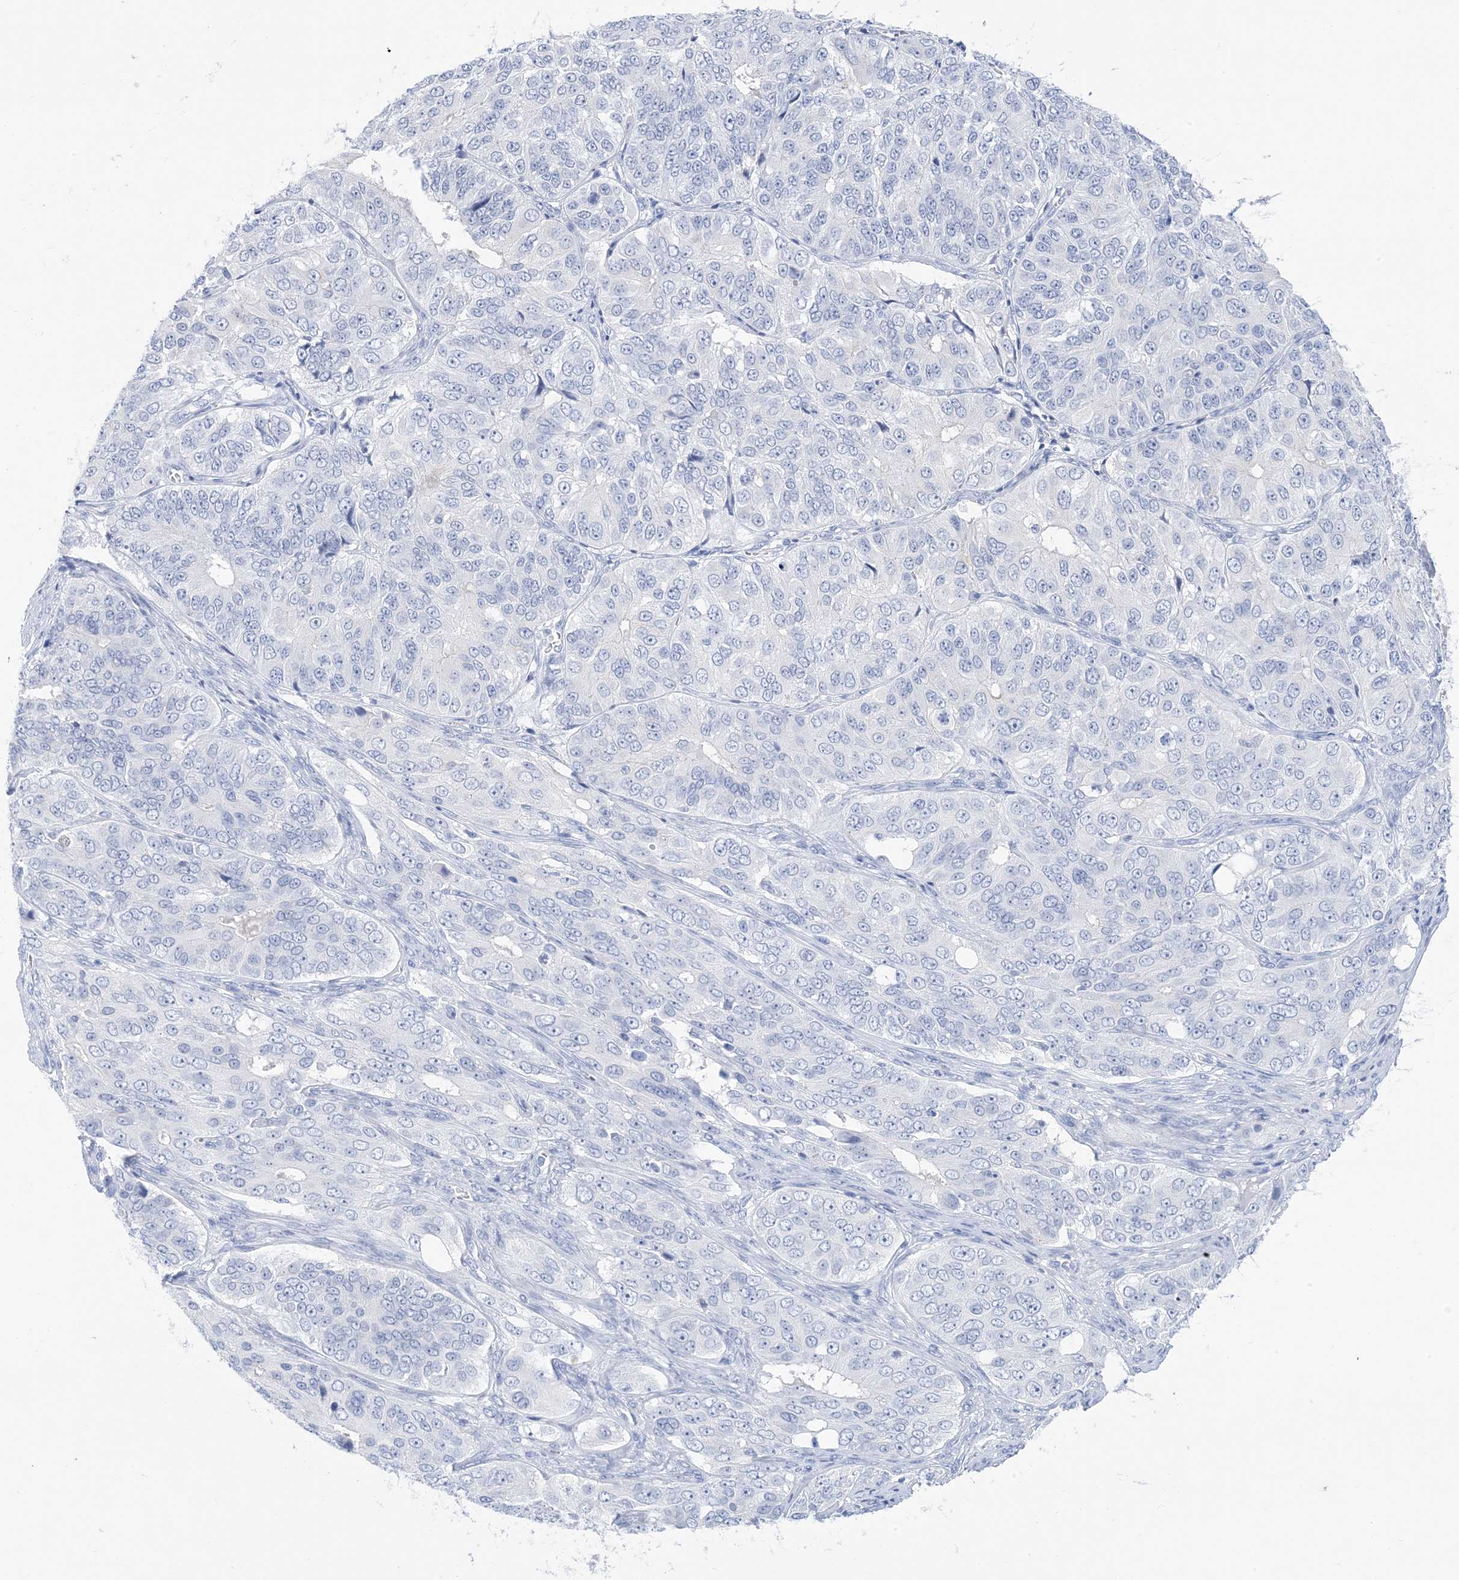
{"staining": {"intensity": "negative", "quantity": "none", "location": "none"}, "tissue": "ovarian cancer", "cell_type": "Tumor cells", "image_type": "cancer", "snomed": [{"axis": "morphology", "description": "Carcinoma, endometroid"}, {"axis": "topography", "description": "Ovary"}], "caption": "Endometroid carcinoma (ovarian) was stained to show a protein in brown. There is no significant positivity in tumor cells.", "gene": "SH3YL1", "patient": {"sex": "female", "age": 51}}